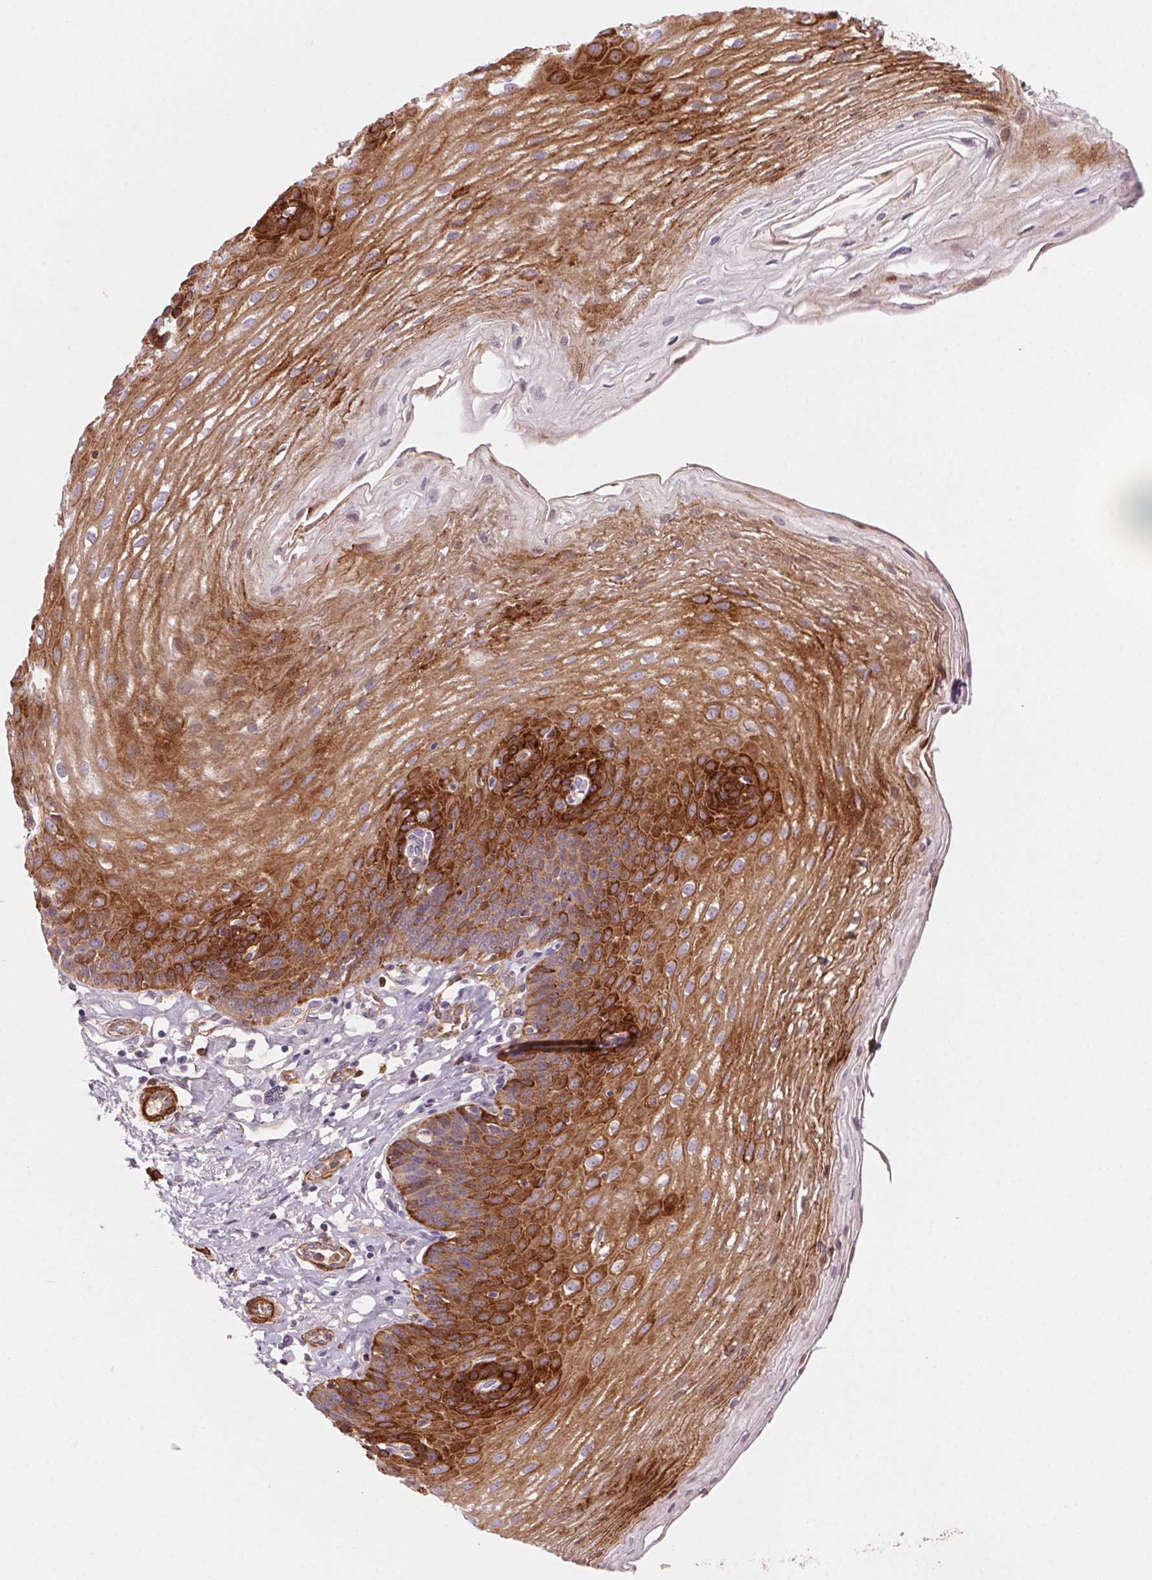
{"staining": {"intensity": "strong", "quantity": "25%-75%", "location": "cytoplasmic/membranous"}, "tissue": "esophagus", "cell_type": "Squamous epithelial cells", "image_type": "normal", "snomed": [{"axis": "morphology", "description": "Normal tissue, NOS"}, {"axis": "topography", "description": "Esophagus"}], "caption": "Squamous epithelial cells display strong cytoplasmic/membranous expression in approximately 25%-75% of cells in benign esophagus.", "gene": "GPX8", "patient": {"sex": "female", "age": 81}}